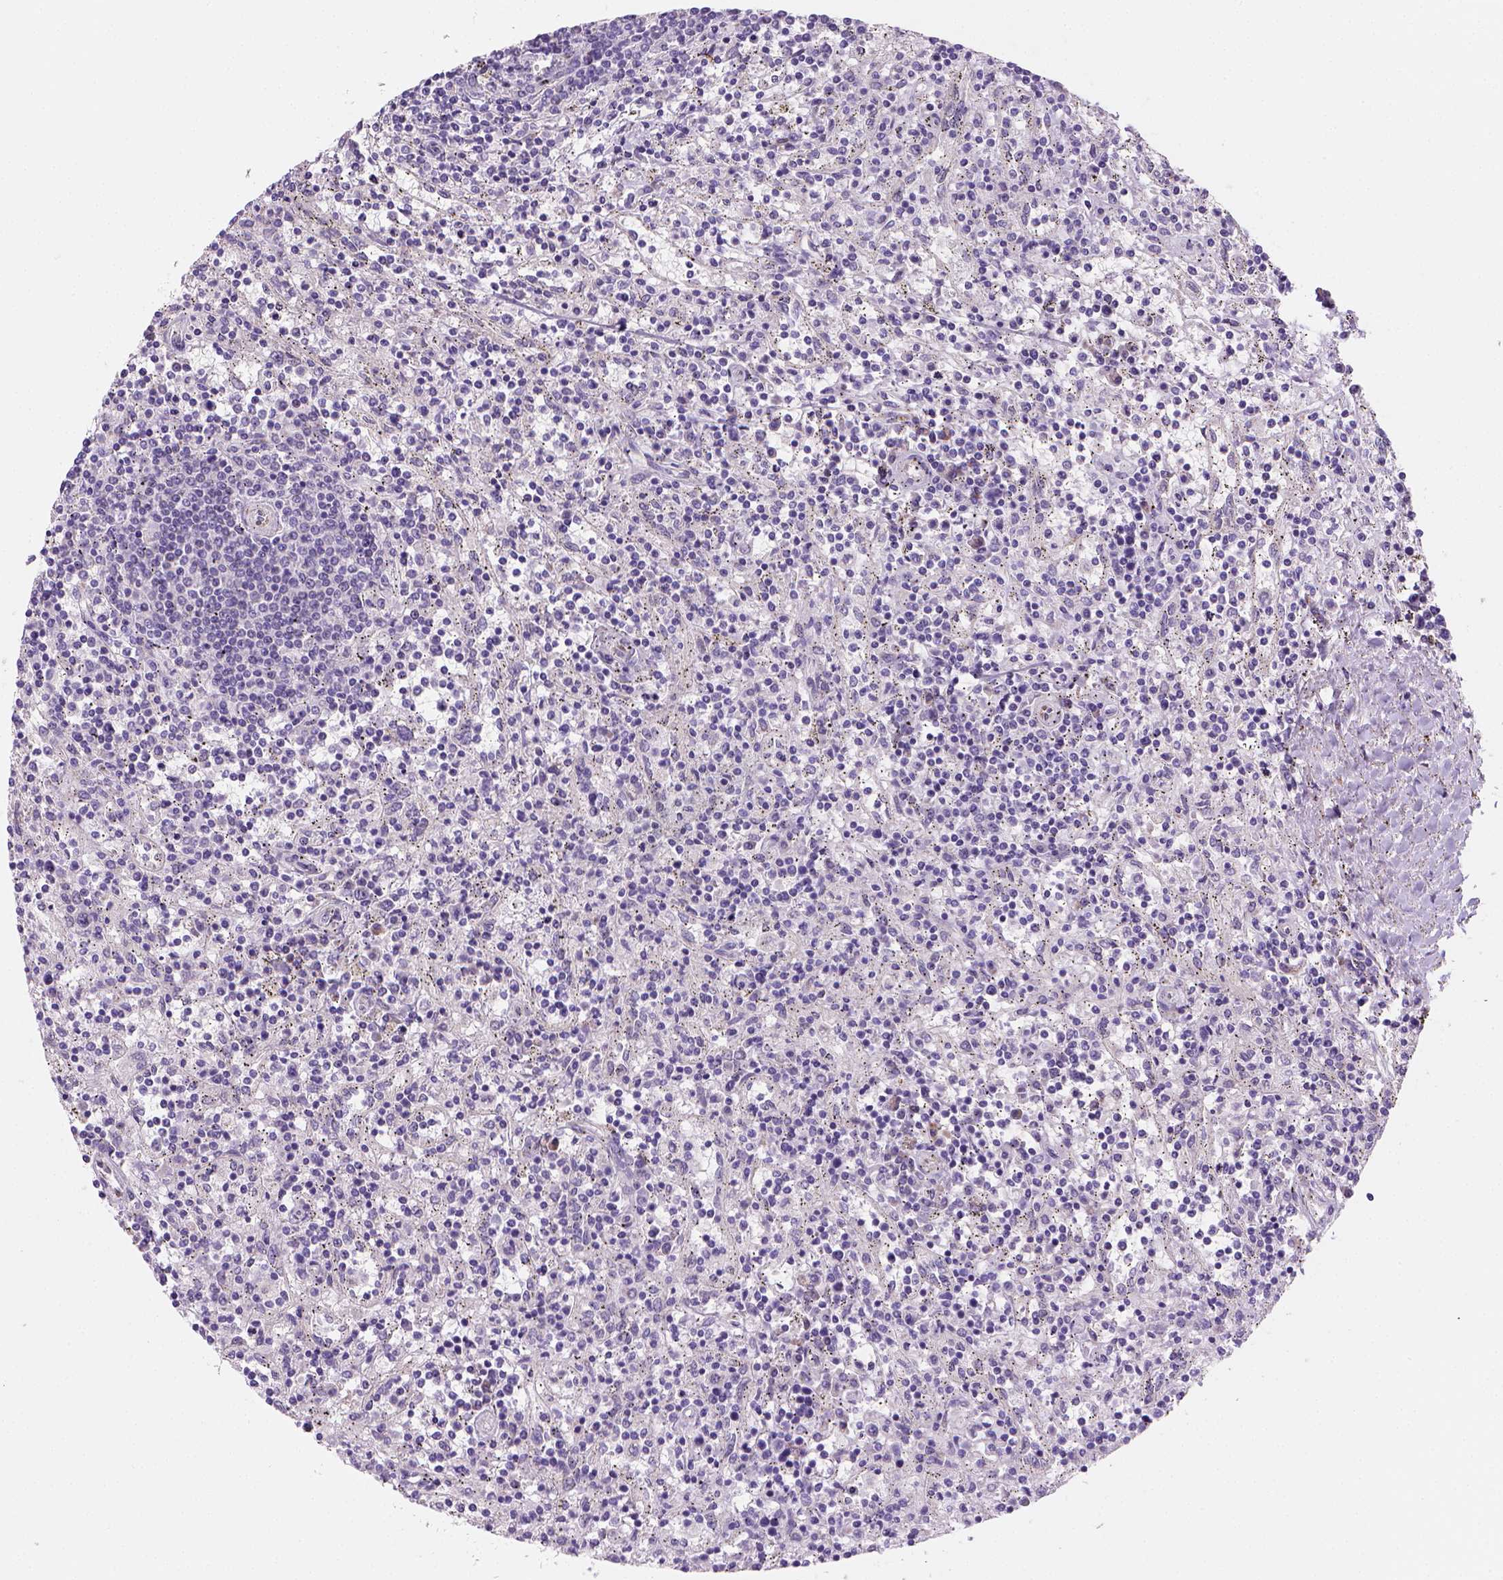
{"staining": {"intensity": "negative", "quantity": "none", "location": "none"}, "tissue": "lymphoma", "cell_type": "Tumor cells", "image_type": "cancer", "snomed": [{"axis": "morphology", "description": "Malignant lymphoma, non-Hodgkin's type, Low grade"}, {"axis": "topography", "description": "Spleen"}], "caption": "Immunohistochemistry (IHC) image of malignant lymphoma, non-Hodgkin's type (low-grade) stained for a protein (brown), which demonstrates no staining in tumor cells.", "gene": "CES2", "patient": {"sex": "male", "age": 62}}